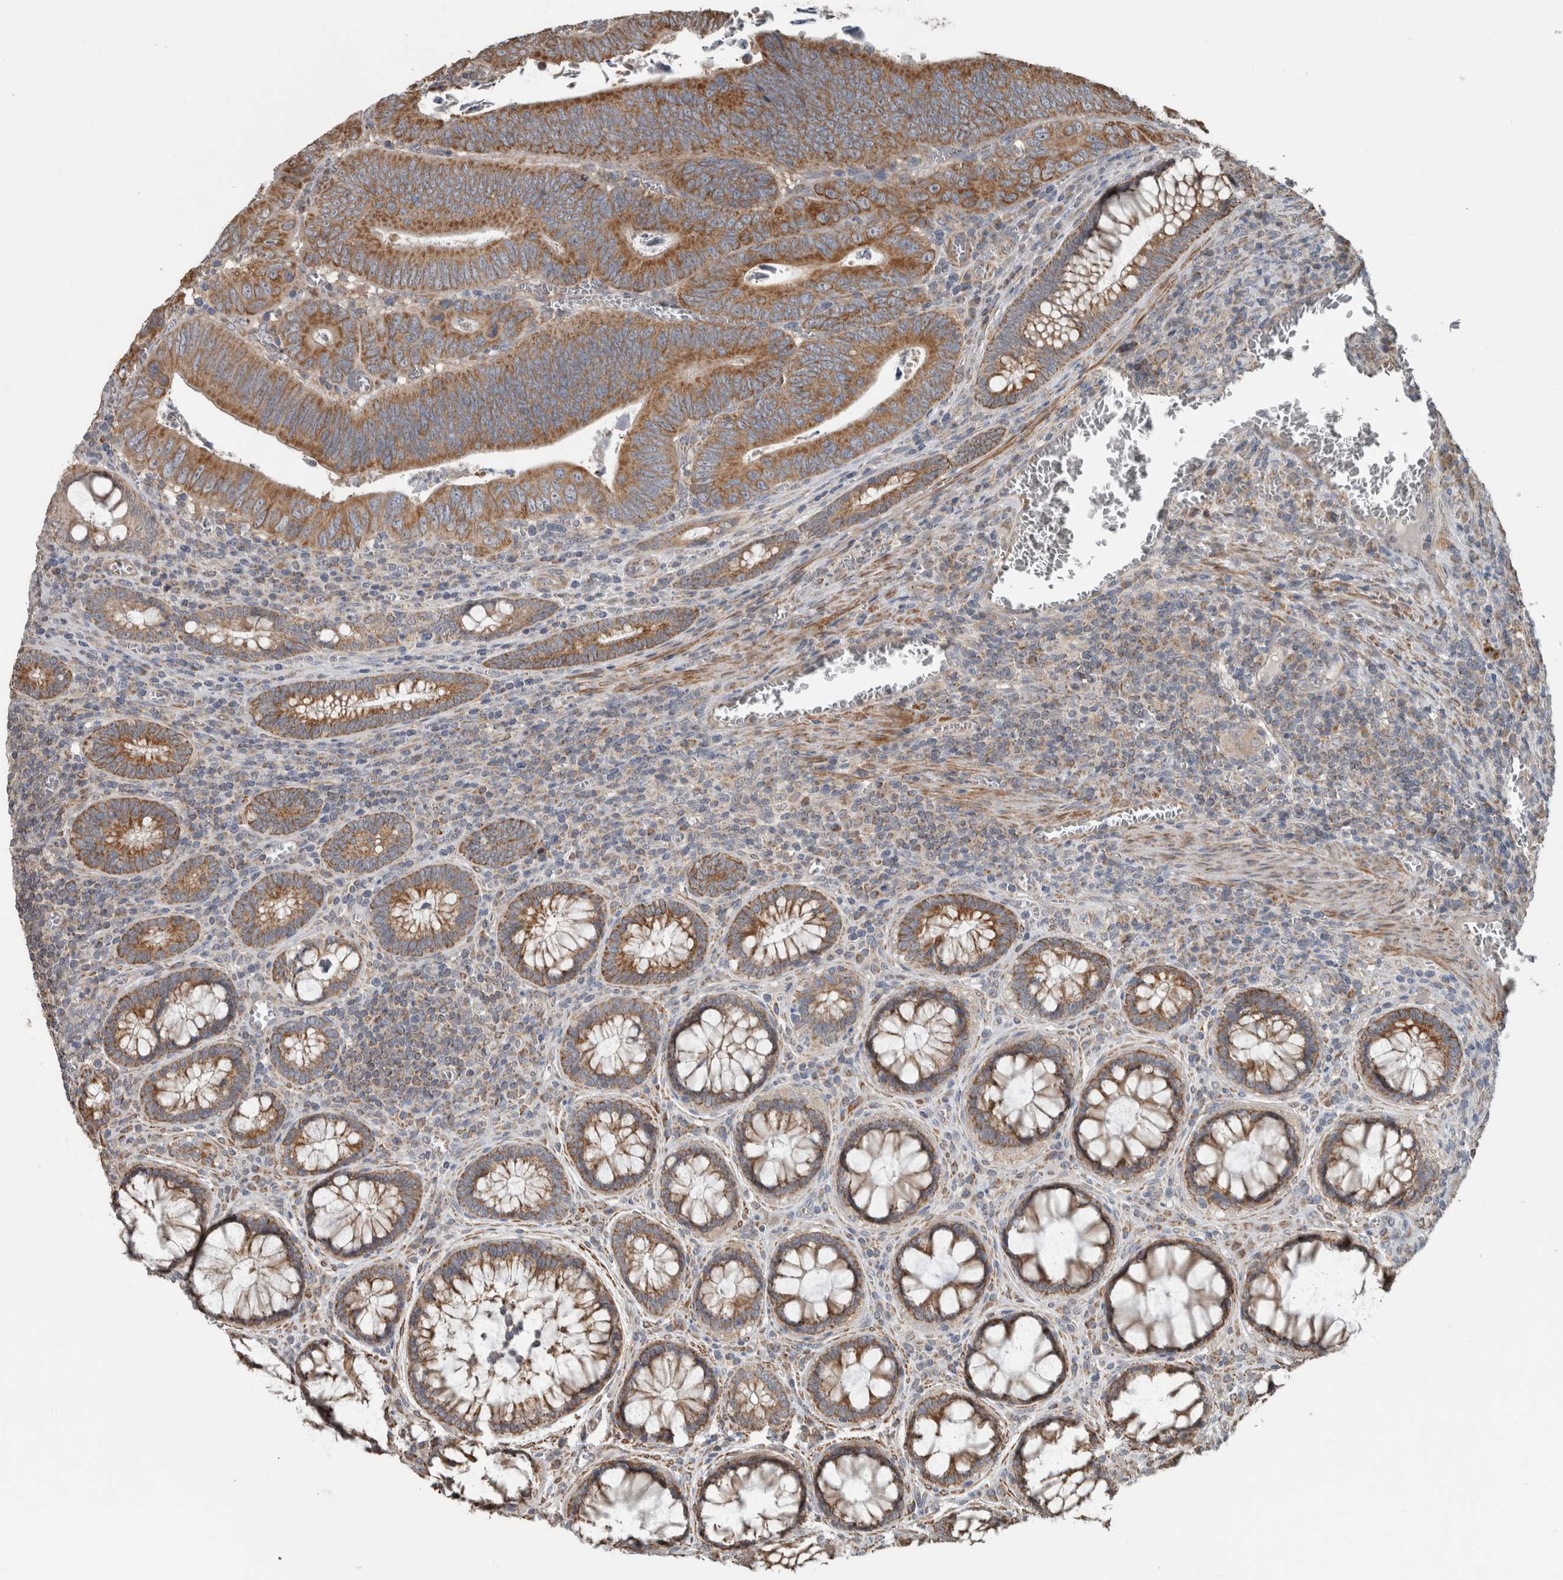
{"staining": {"intensity": "strong", "quantity": ">75%", "location": "cytoplasmic/membranous"}, "tissue": "colorectal cancer", "cell_type": "Tumor cells", "image_type": "cancer", "snomed": [{"axis": "morphology", "description": "Inflammation, NOS"}, {"axis": "morphology", "description": "Adenocarcinoma, NOS"}, {"axis": "topography", "description": "Colon"}], "caption": "This histopathology image shows colorectal adenocarcinoma stained with immunohistochemistry (IHC) to label a protein in brown. The cytoplasmic/membranous of tumor cells show strong positivity for the protein. Nuclei are counter-stained blue.", "gene": "ARMC1", "patient": {"sex": "male", "age": 72}}